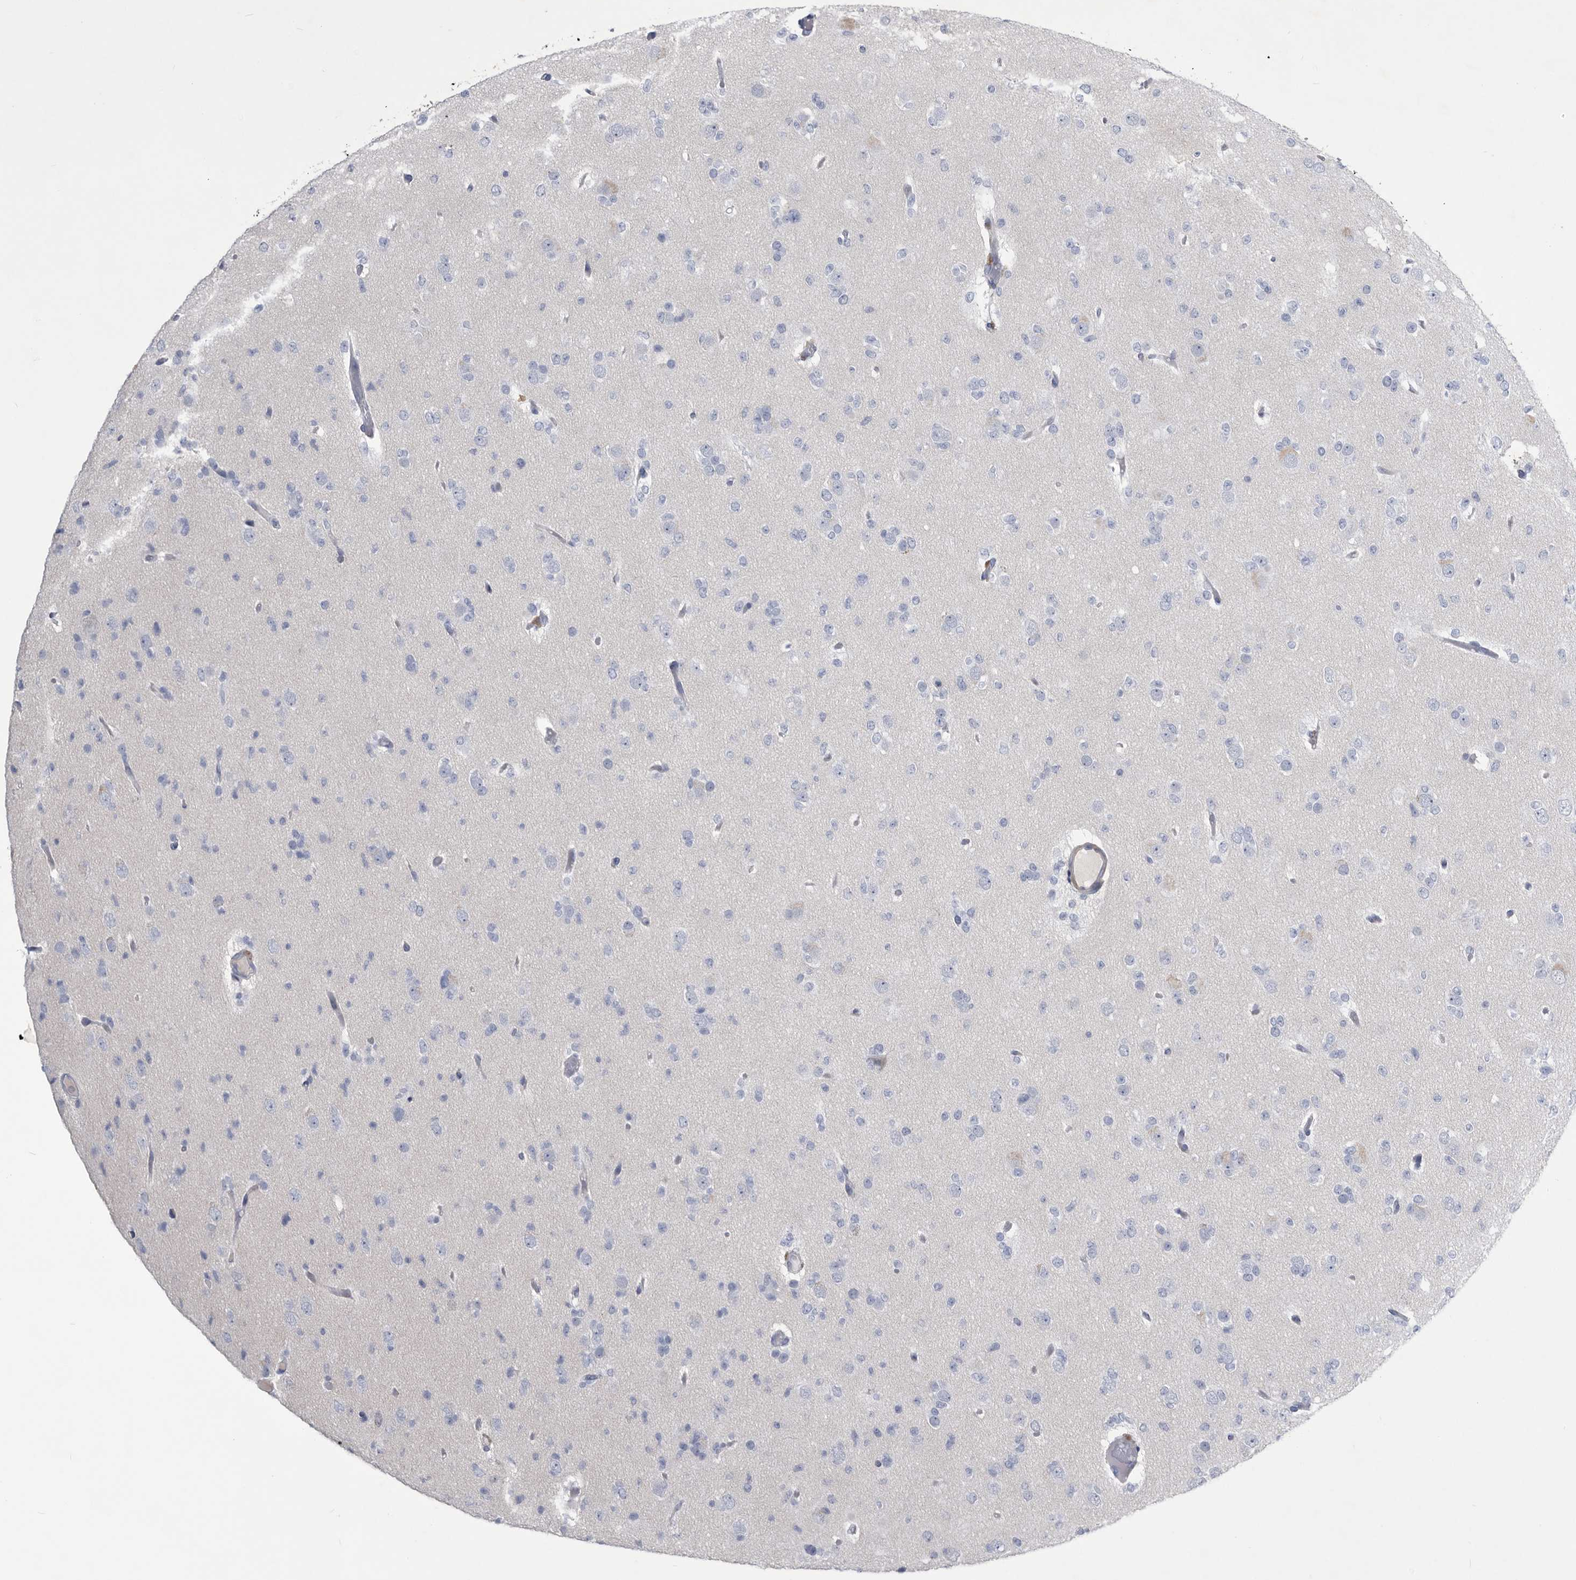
{"staining": {"intensity": "negative", "quantity": "none", "location": "none"}, "tissue": "glioma", "cell_type": "Tumor cells", "image_type": "cancer", "snomed": [{"axis": "morphology", "description": "Glioma, malignant, Low grade"}, {"axis": "topography", "description": "Brain"}], "caption": "Protein analysis of glioma displays no significant staining in tumor cells. The staining was performed using DAB (3,3'-diaminobenzidine) to visualize the protein expression in brown, while the nuclei were stained in blue with hematoxylin (Magnification: 20x).", "gene": "BTBD6", "patient": {"sex": "female", "age": 22}}